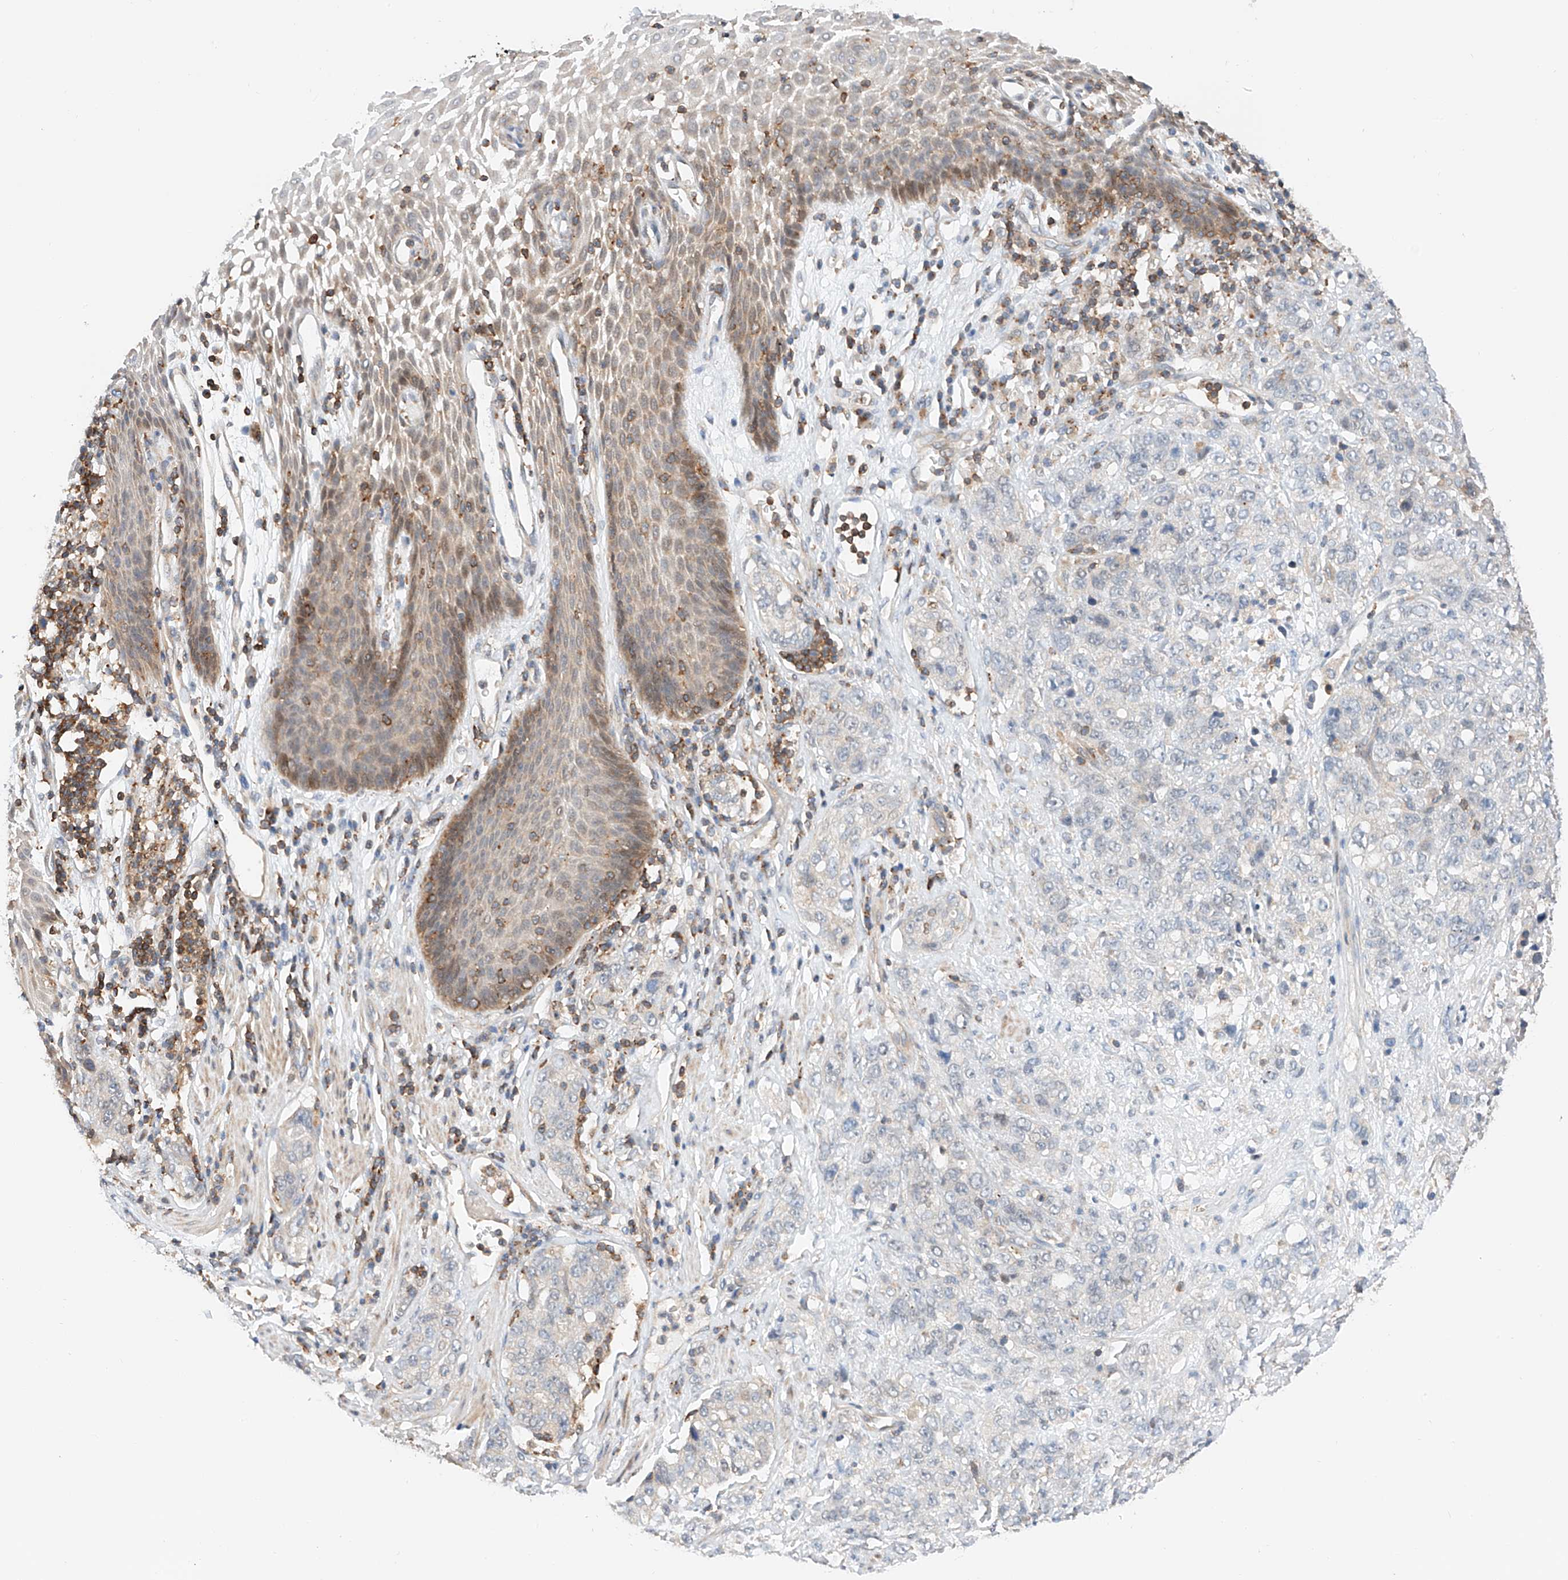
{"staining": {"intensity": "negative", "quantity": "none", "location": "none"}, "tissue": "stomach cancer", "cell_type": "Tumor cells", "image_type": "cancer", "snomed": [{"axis": "morphology", "description": "Adenocarcinoma, NOS"}, {"axis": "topography", "description": "Stomach"}], "caption": "The histopathology image shows no staining of tumor cells in stomach cancer.", "gene": "MFN2", "patient": {"sex": "male", "age": 48}}